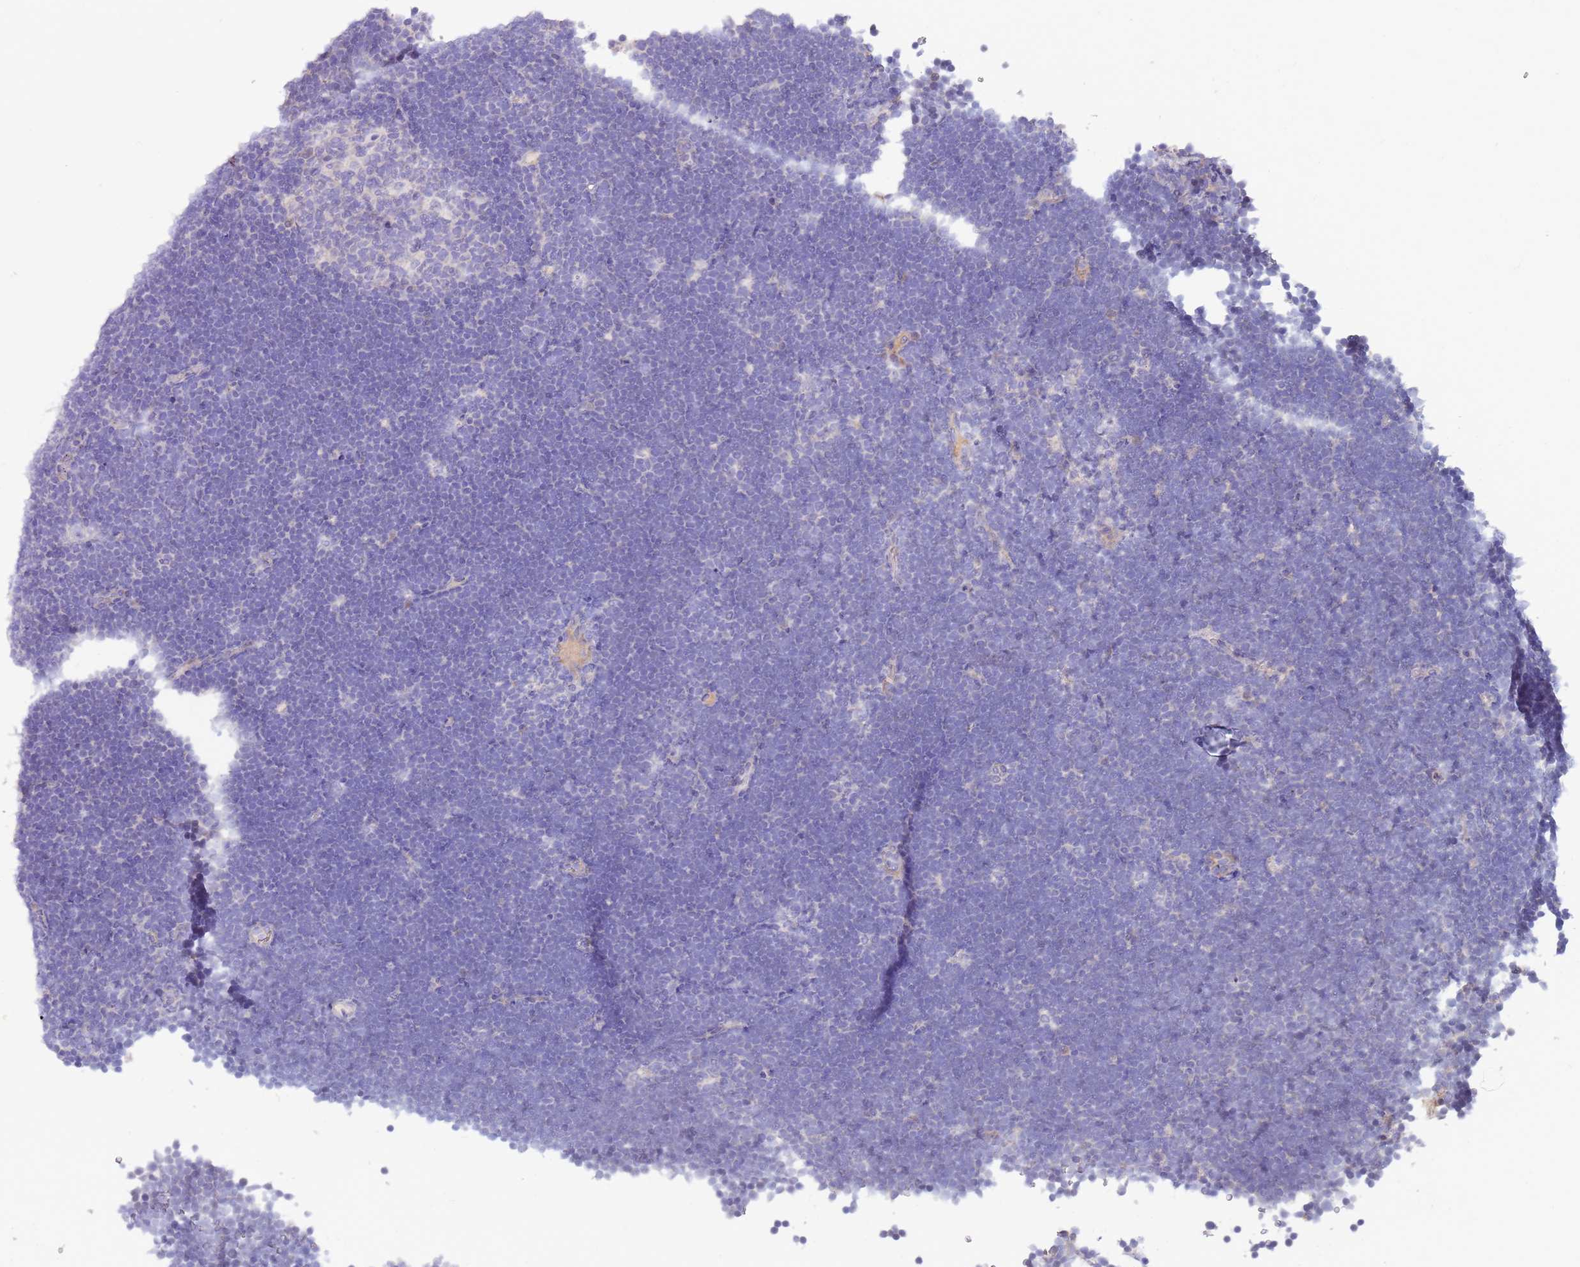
{"staining": {"intensity": "negative", "quantity": "none", "location": "none"}, "tissue": "lymphoma", "cell_type": "Tumor cells", "image_type": "cancer", "snomed": [{"axis": "morphology", "description": "Malignant lymphoma, non-Hodgkin's type, High grade"}, {"axis": "topography", "description": "Lymph node"}], "caption": "Immunohistochemistry micrograph of neoplastic tissue: human malignant lymphoma, non-Hodgkin's type (high-grade) stained with DAB (3,3'-diaminobenzidine) exhibits no significant protein expression in tumor cells.", "gene": "SLC44A4", "patient": {"sex": "male", "age": 13}}